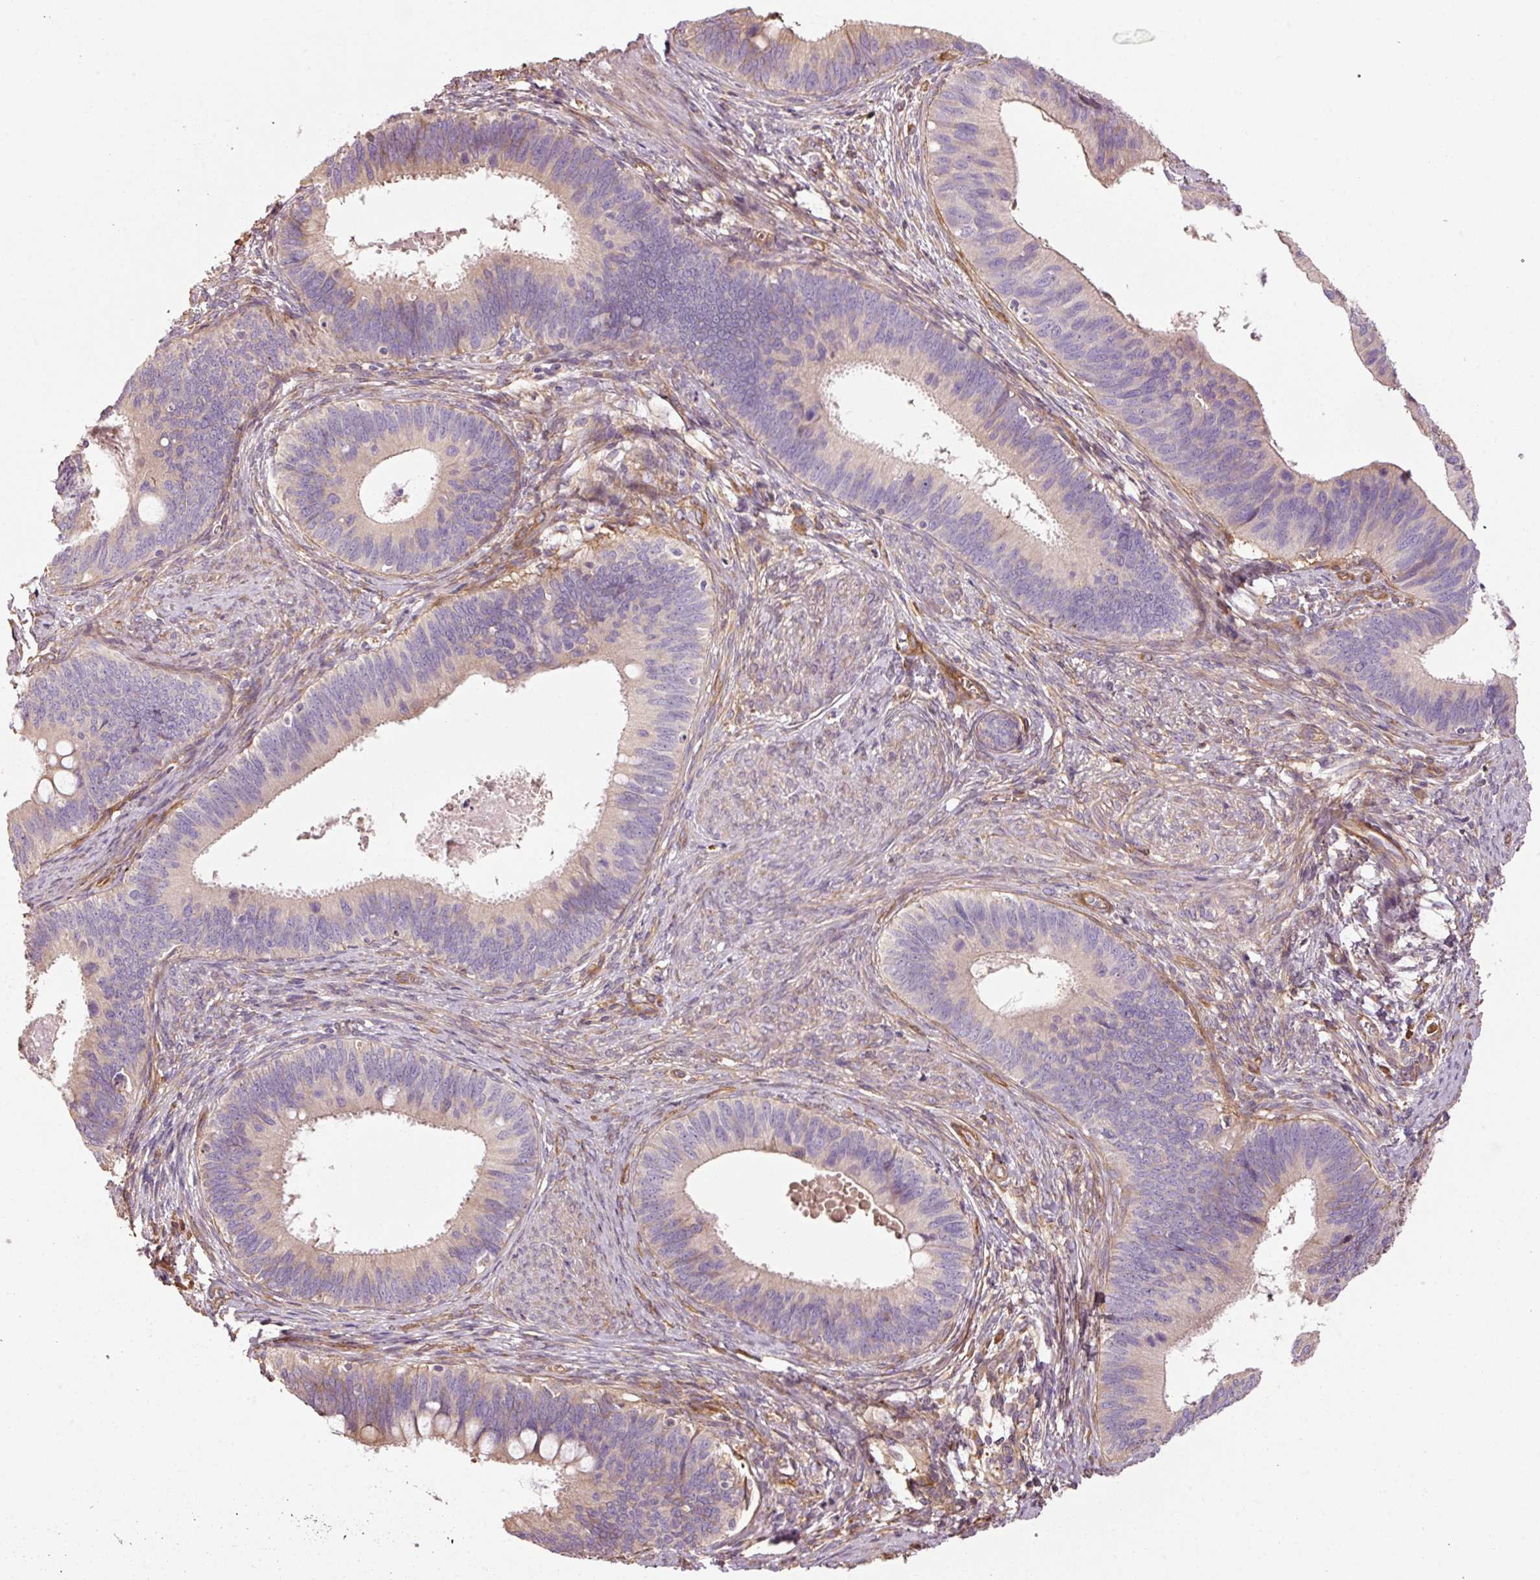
{"staining": {"intensity": "weak", "quantity": "25%-75%", "location": "cytoplasmic/membranous"}, "tissue": "cervical cancer", "cell_type": "Tumor cells", "image_type": "cancer", "snomed": [{"axis": "morphology", "description": "Adenocarcinoma, NOS"}, {"axis": "topography", "description": "Cervix"}], "caption": "This histopathology image exhibits immunohistochemistry (IHC) staining of human cervical cancer (adenocarcinoma), with low weak cytoplasmic/membranous staining in about 25%-75% of tumor cells.", "gene": "NID2", "patient": {"sex": "female", "age": 42}}